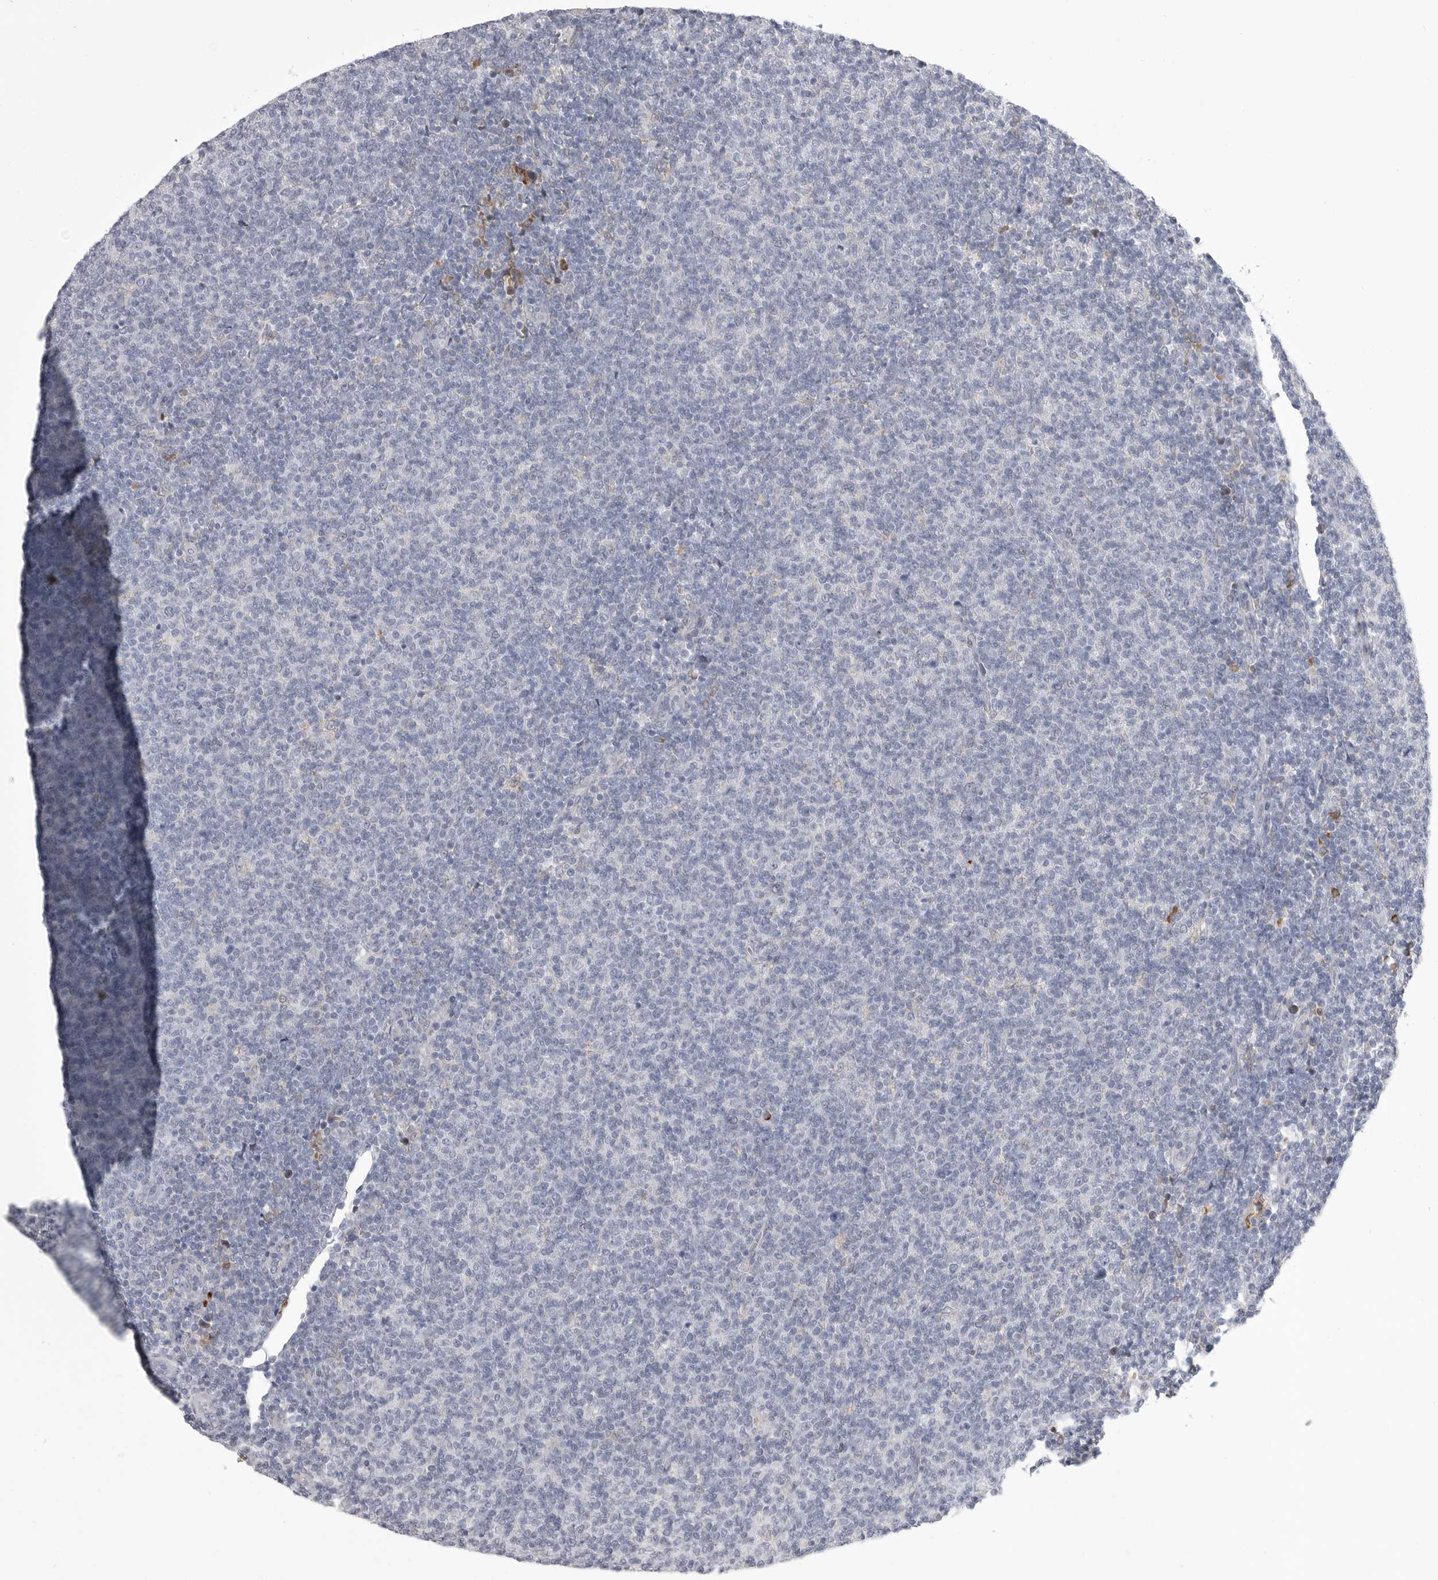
{"staining": {"intensity": "negative", "quantity": "none", "location": "none"}, "tissue": "lymphoma", "cell_type": "Tumor cells", "image_type": "cancer", "snomed": [{"axis": "morphology", "description": "Malignant lymphoma, non-Hodgkin's type, Low grade"}, {"axis": "topography", "description": "Lymph node"}], "caption": "Tumor cells are negative for protein expression in human lymphoma.", "gene": "FKBP2", "patient": {"sex": "male", "age": 66}}